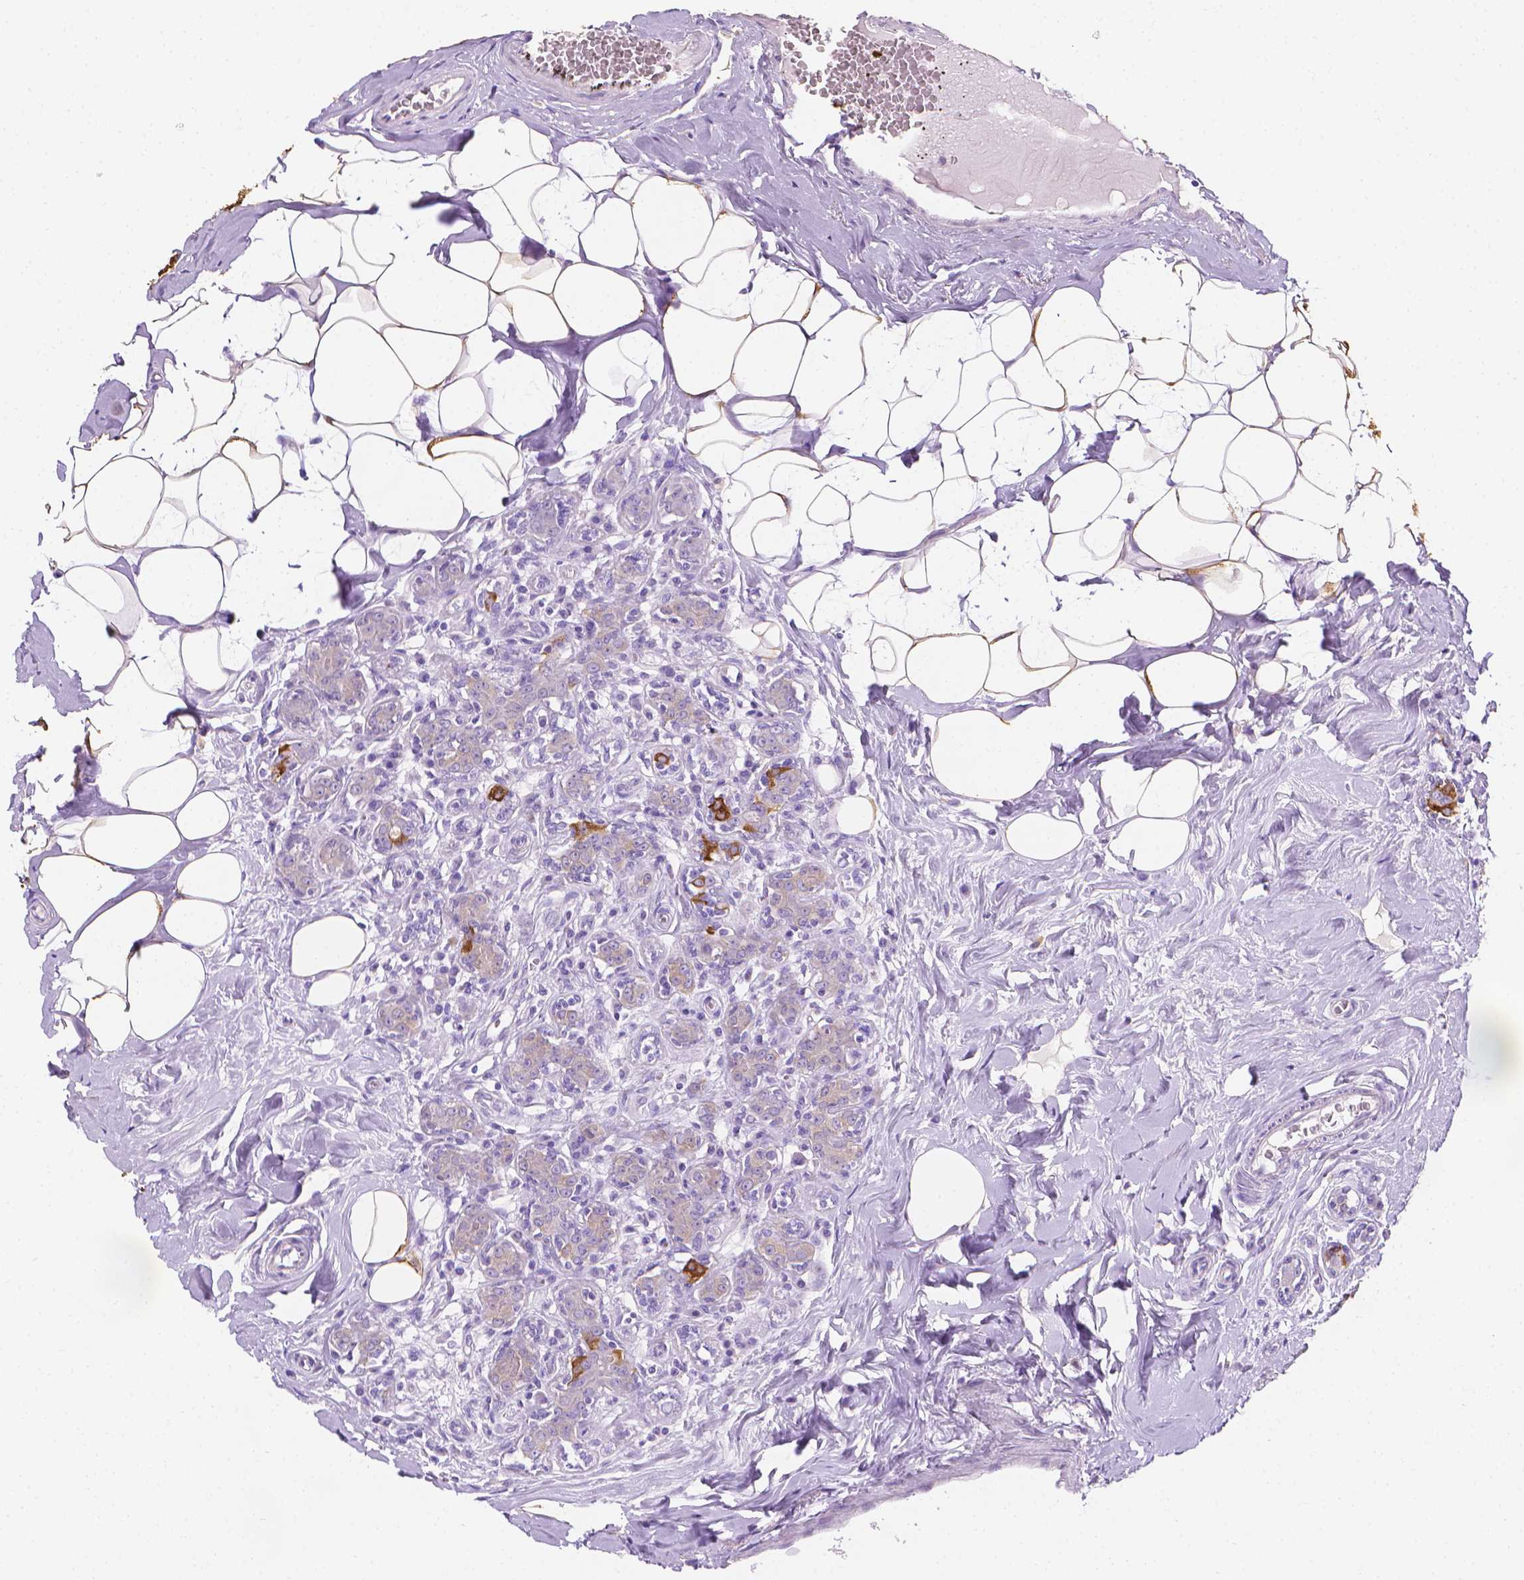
{"staining": {"intensity": "negative", "quantity": "none", "location": "none"}, "tissue": "breast cancer", "cell_type": "Tumor cells", "image_type": "cancer", "snomed": [{"axis": "morphology", "description": "Normal tissue, NOS"}, {"axis": "morphology", "description": "Duct carcinoma"}, {"axis": "topography", "description": "Breast"}], "caption": "Immunohistochemistry (IHC) image of neoplastic tissue: human intraductal carcinoma (breast) stained with DAB (3,3'-diaminobenzidine) reveals no significant protein expression in tumor cells.", "gene": "FASN", "patient": {"sex": "female", "age": 43}}